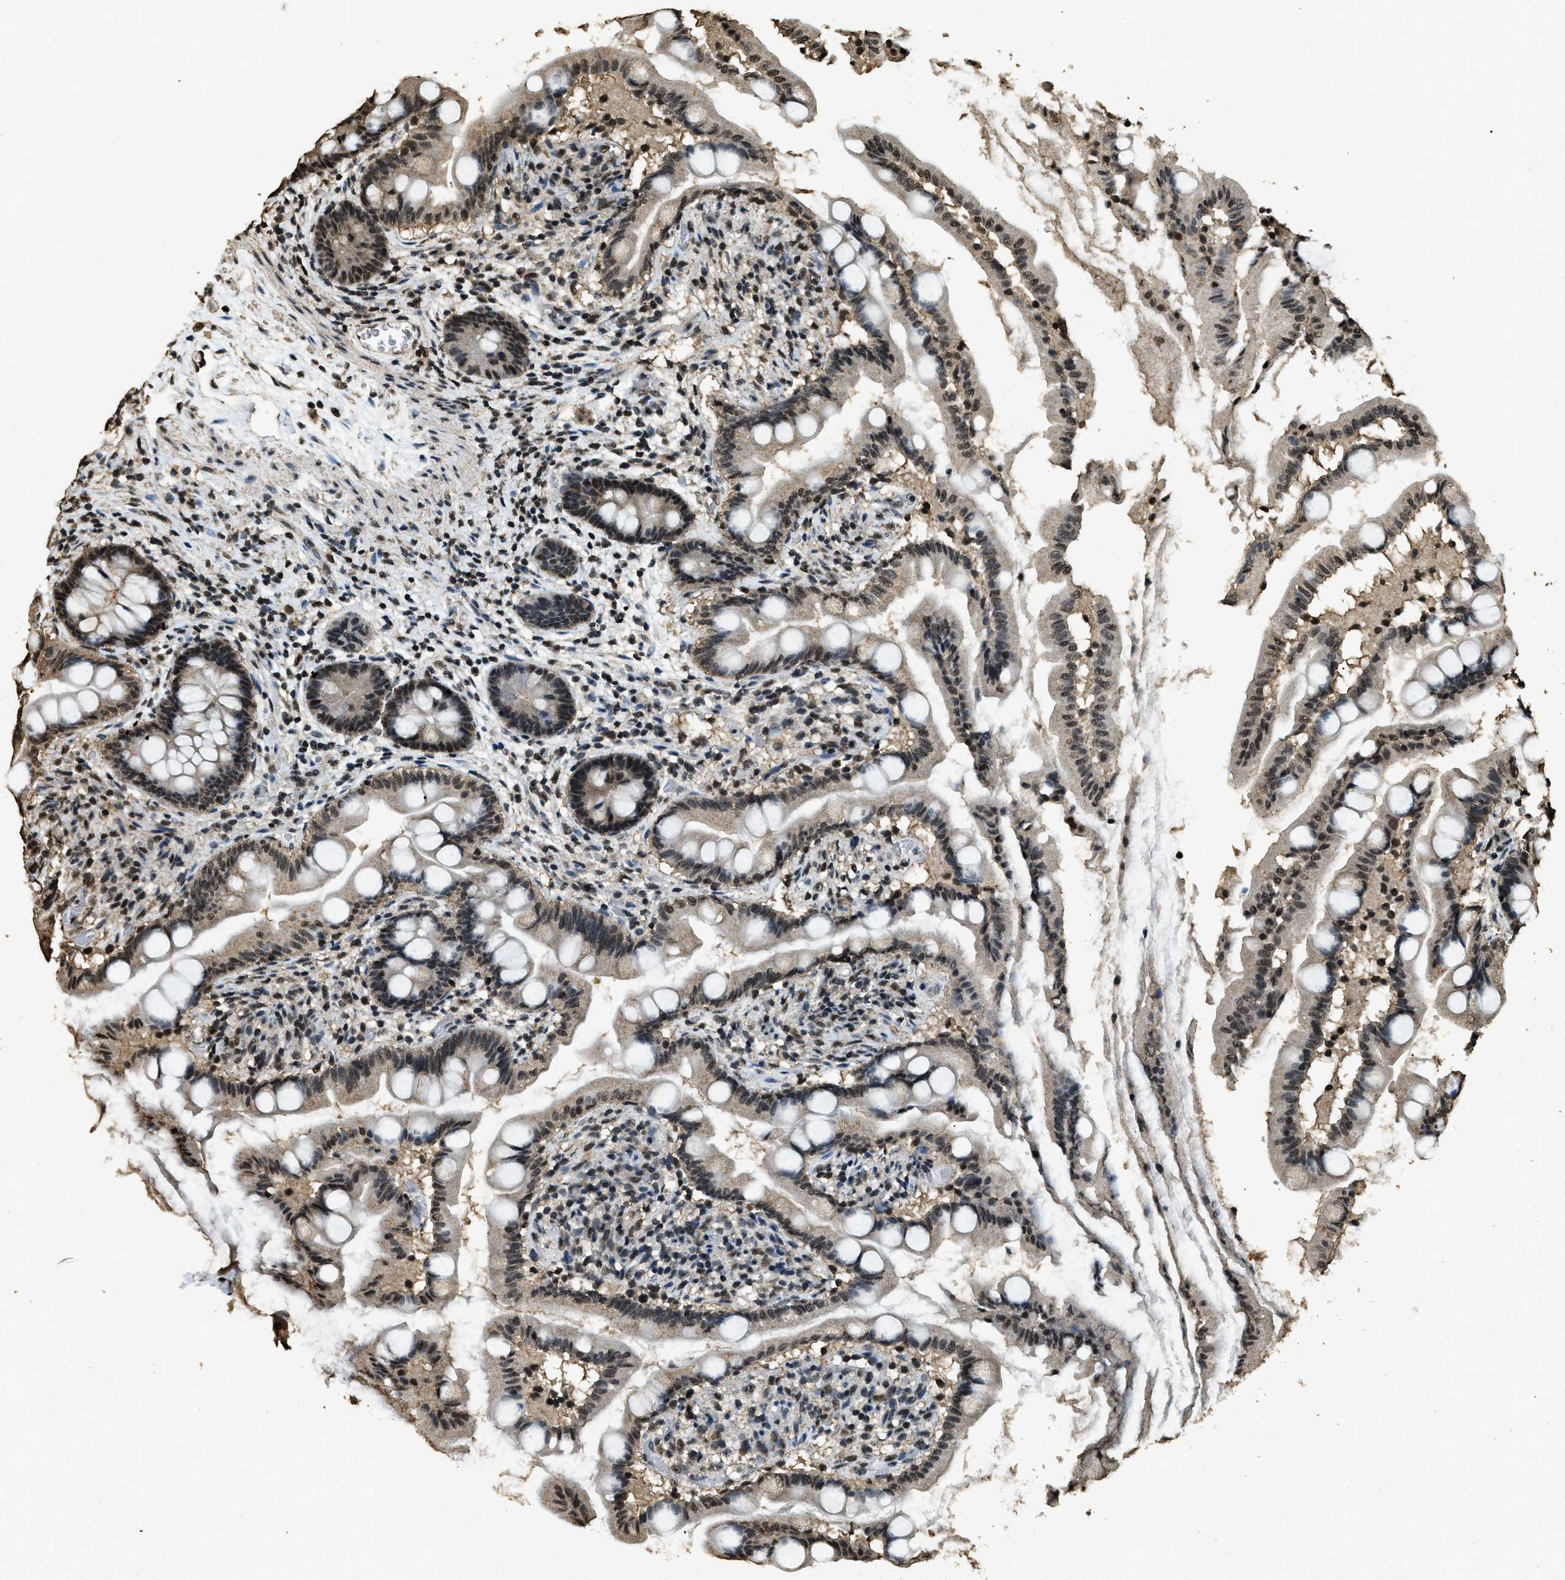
{"staining": {"intensity": "moderate", "quantity": ">75%", "location": "cytoplasmic/membranous,nuclear"}, "tissue": "small intestine", "cell_type": "Glandular cells", "image_type": "normal", "snomed": [{"axis": "morphology", "description": "Normal tissue, NOS"}, {"axis": "topography", "description": "Small intestine"}], "caption": "Small intestine stained with a brown dye exhibits moderate cytoplasmic/membranous,nuclear positive staining in approximately >75% of glandular cells.", "gene": "MYB", "patient": {"sex": "female", "age": 56}}